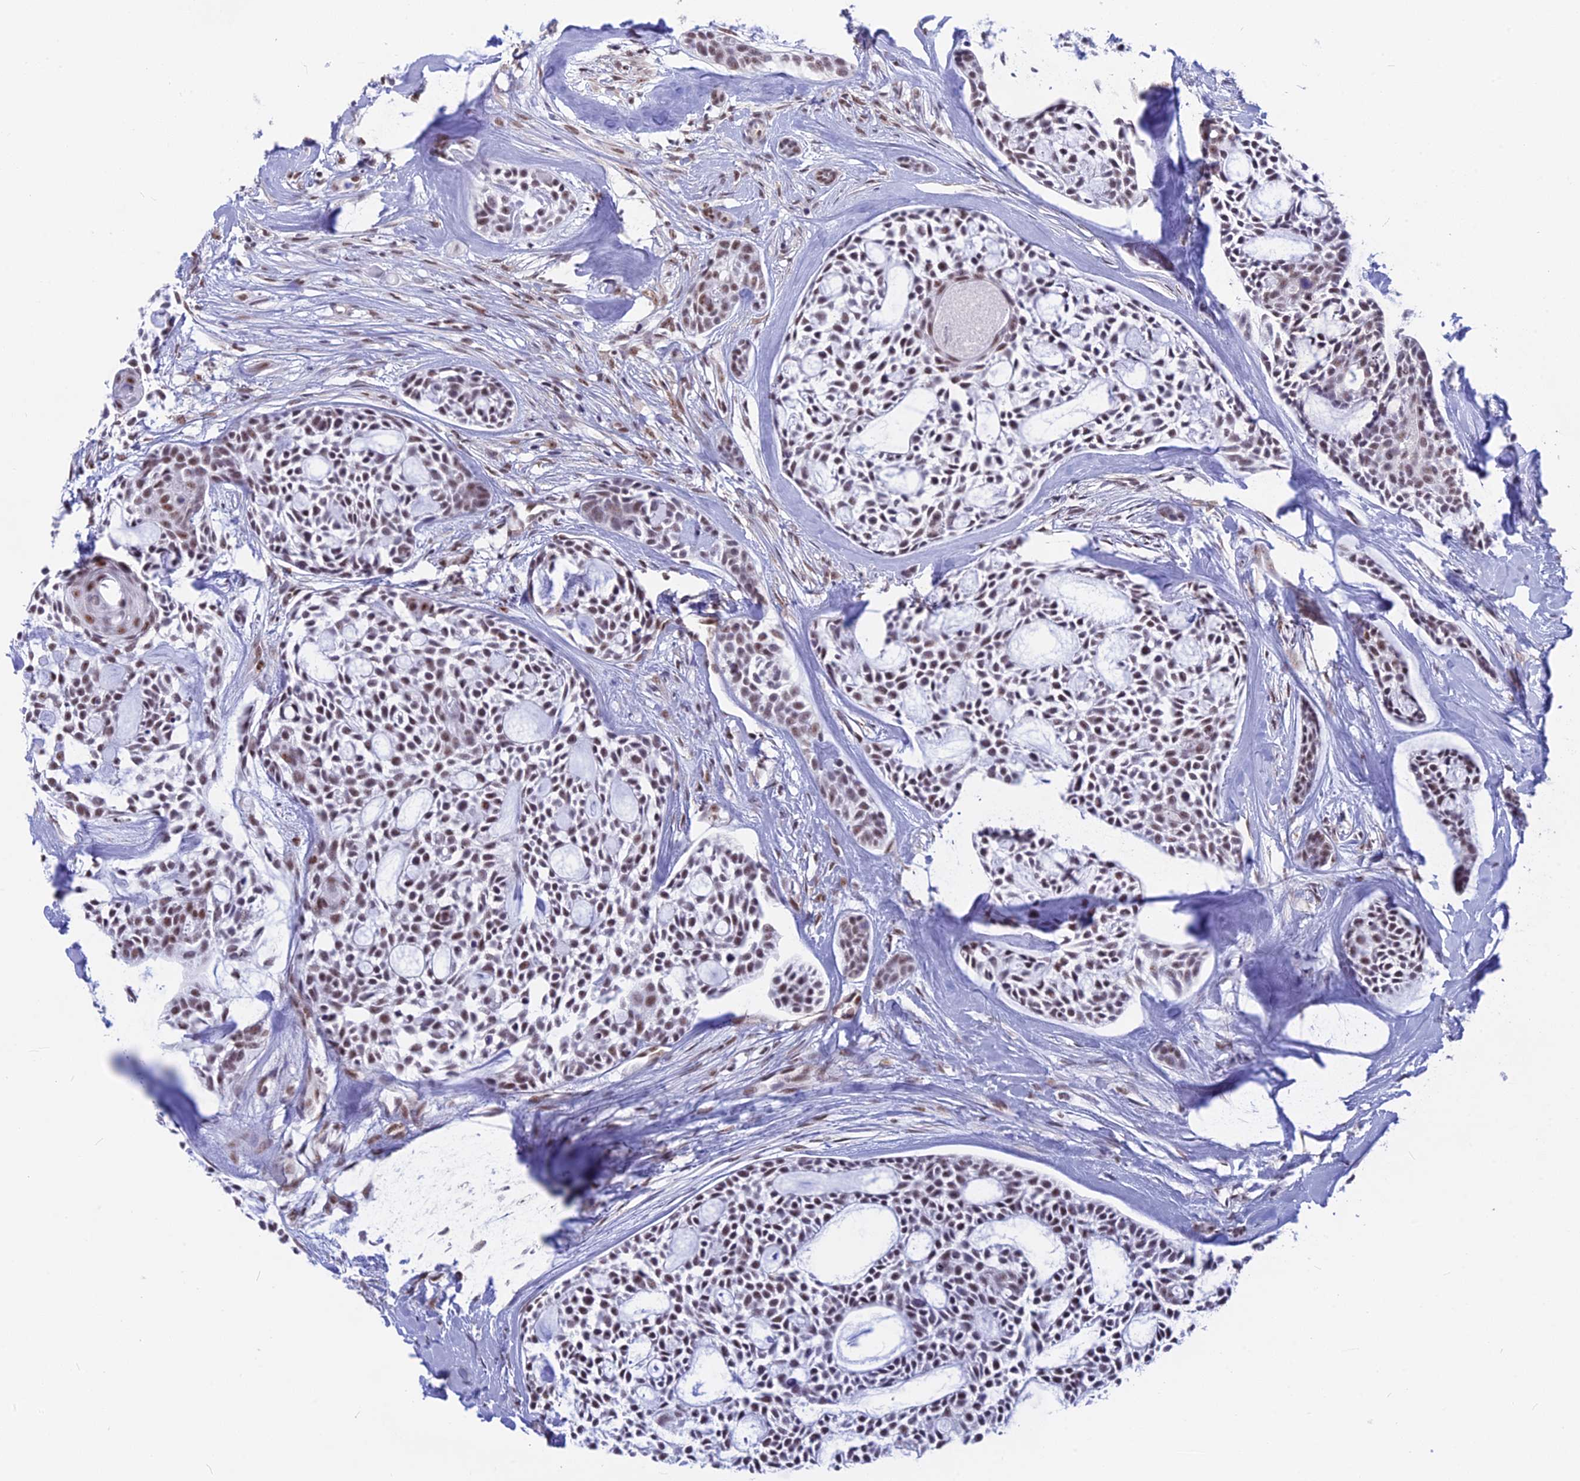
{"staining": {"intensity": "moderate", "quantity": "25%-75%", "location": "nuclear"}, "tissue": "head and neck cancer", "cell_type": "Tumor cells", "image_type": "cancer", "snomed": [{"axis": "morphology", "description": "Adenocarcinoma, NOS"}, {"axis": "topography", "description": "Subcutis"}, {"axis": "topography", "description": "Head-Neck"}], "caption": "Immunohistochemical staining of head and neck cancer exhibits moderate nuclear protein positivity in approximately 25%-75% of tumor cells.", "gene": "SRSF5", "patient": {"sex": "female", "age": 73}}